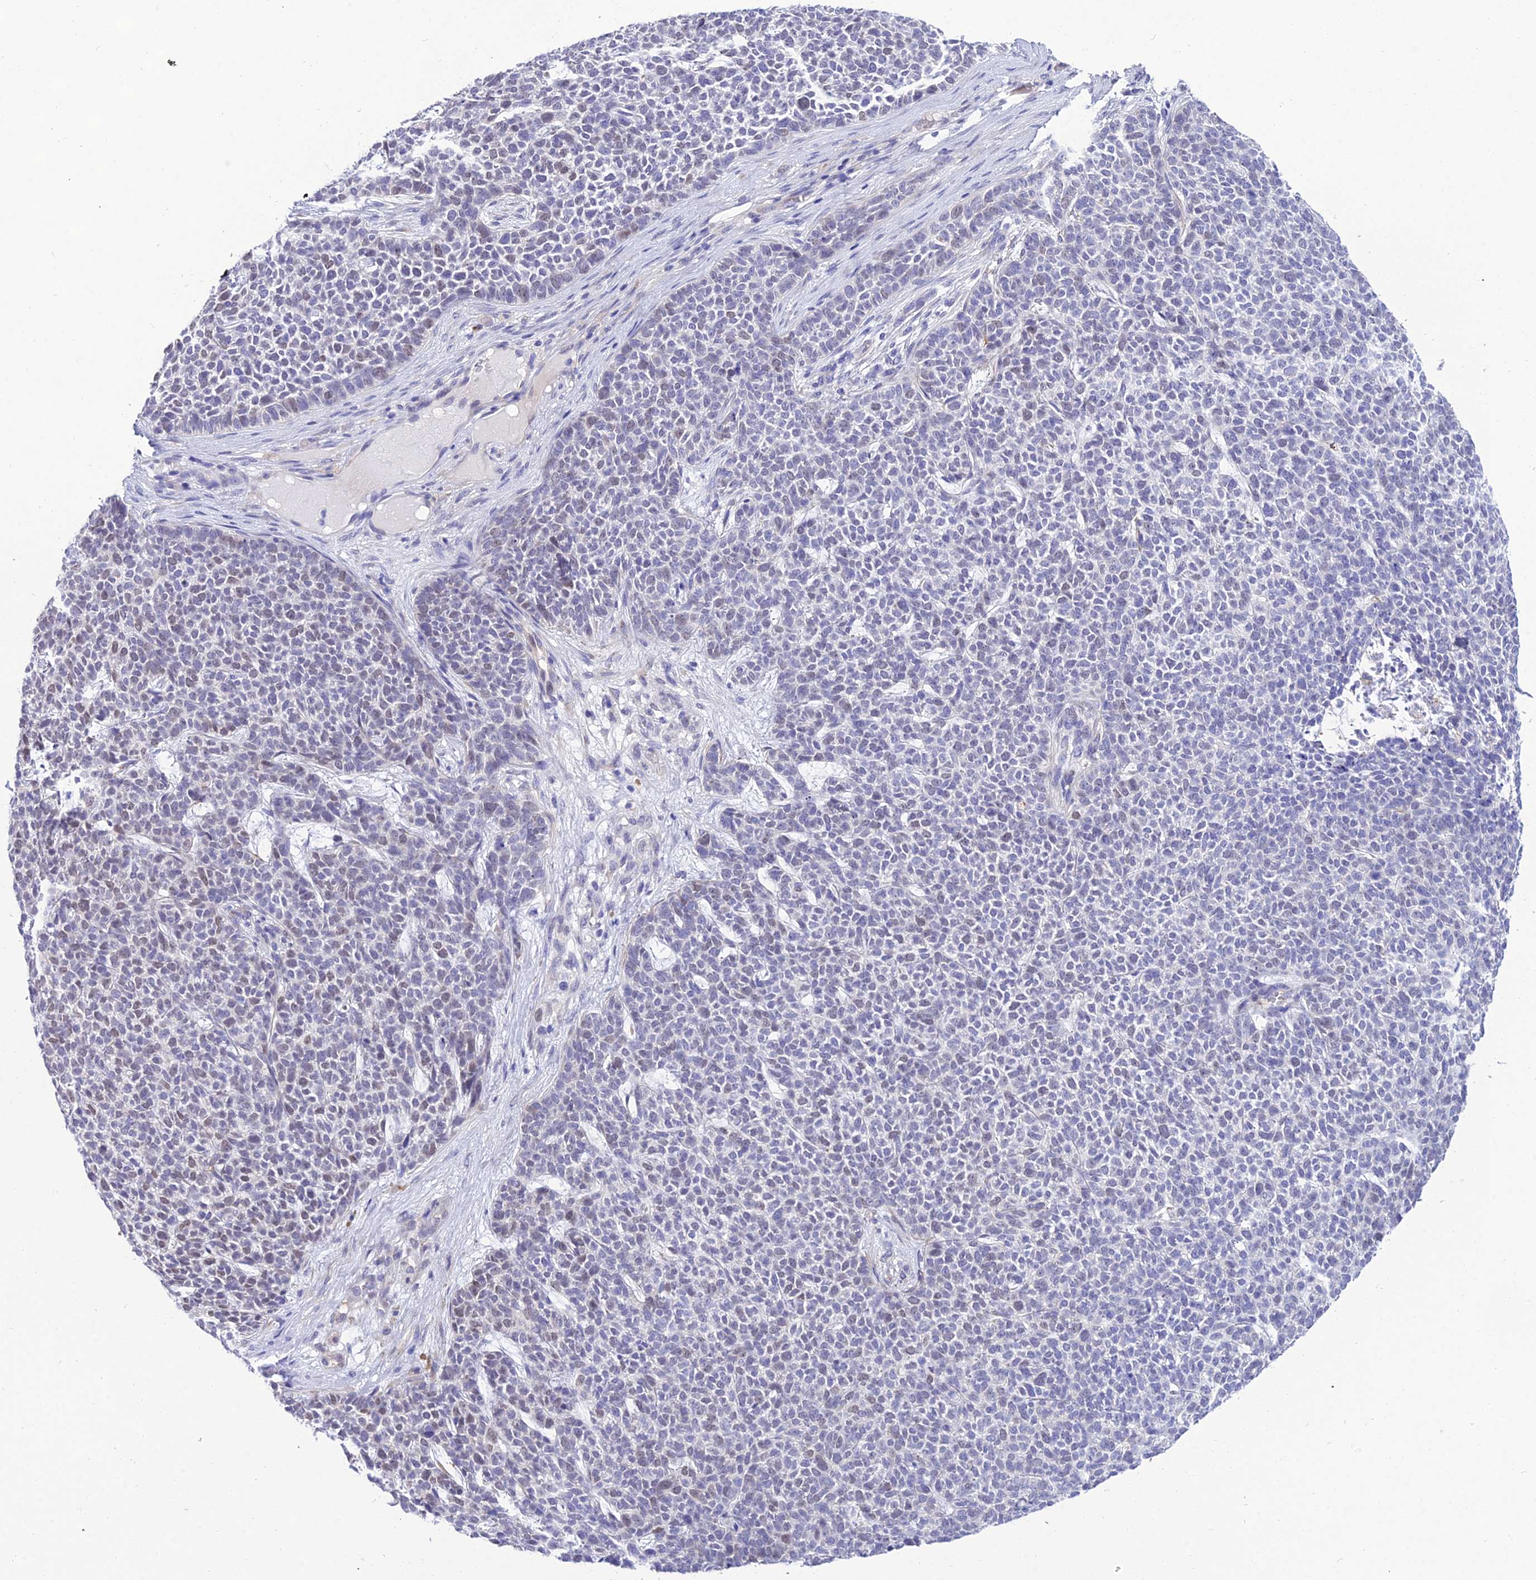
{"staining": {"intensity": "weak", "quantity": "<25%", "location": "nuclear"}, "tissue": "skin cancer", "cell_type": "Tumor cells", "image_type": "cancer", "snomed": [{"axis": "morphology", "description": "Basal cell carcinoma"}, {"axis": "topography", "description": "Skin"}], "caption": "Protein analysis of basal cell carcinoma (skin) reveals no significant expression in tumor cells. The staining is performed using DAB brown chromogen with nuclei counter-stained in using hematoxylin.", "gene": "DEFB107A", "patient": {"sex": "female", "age": 84}}